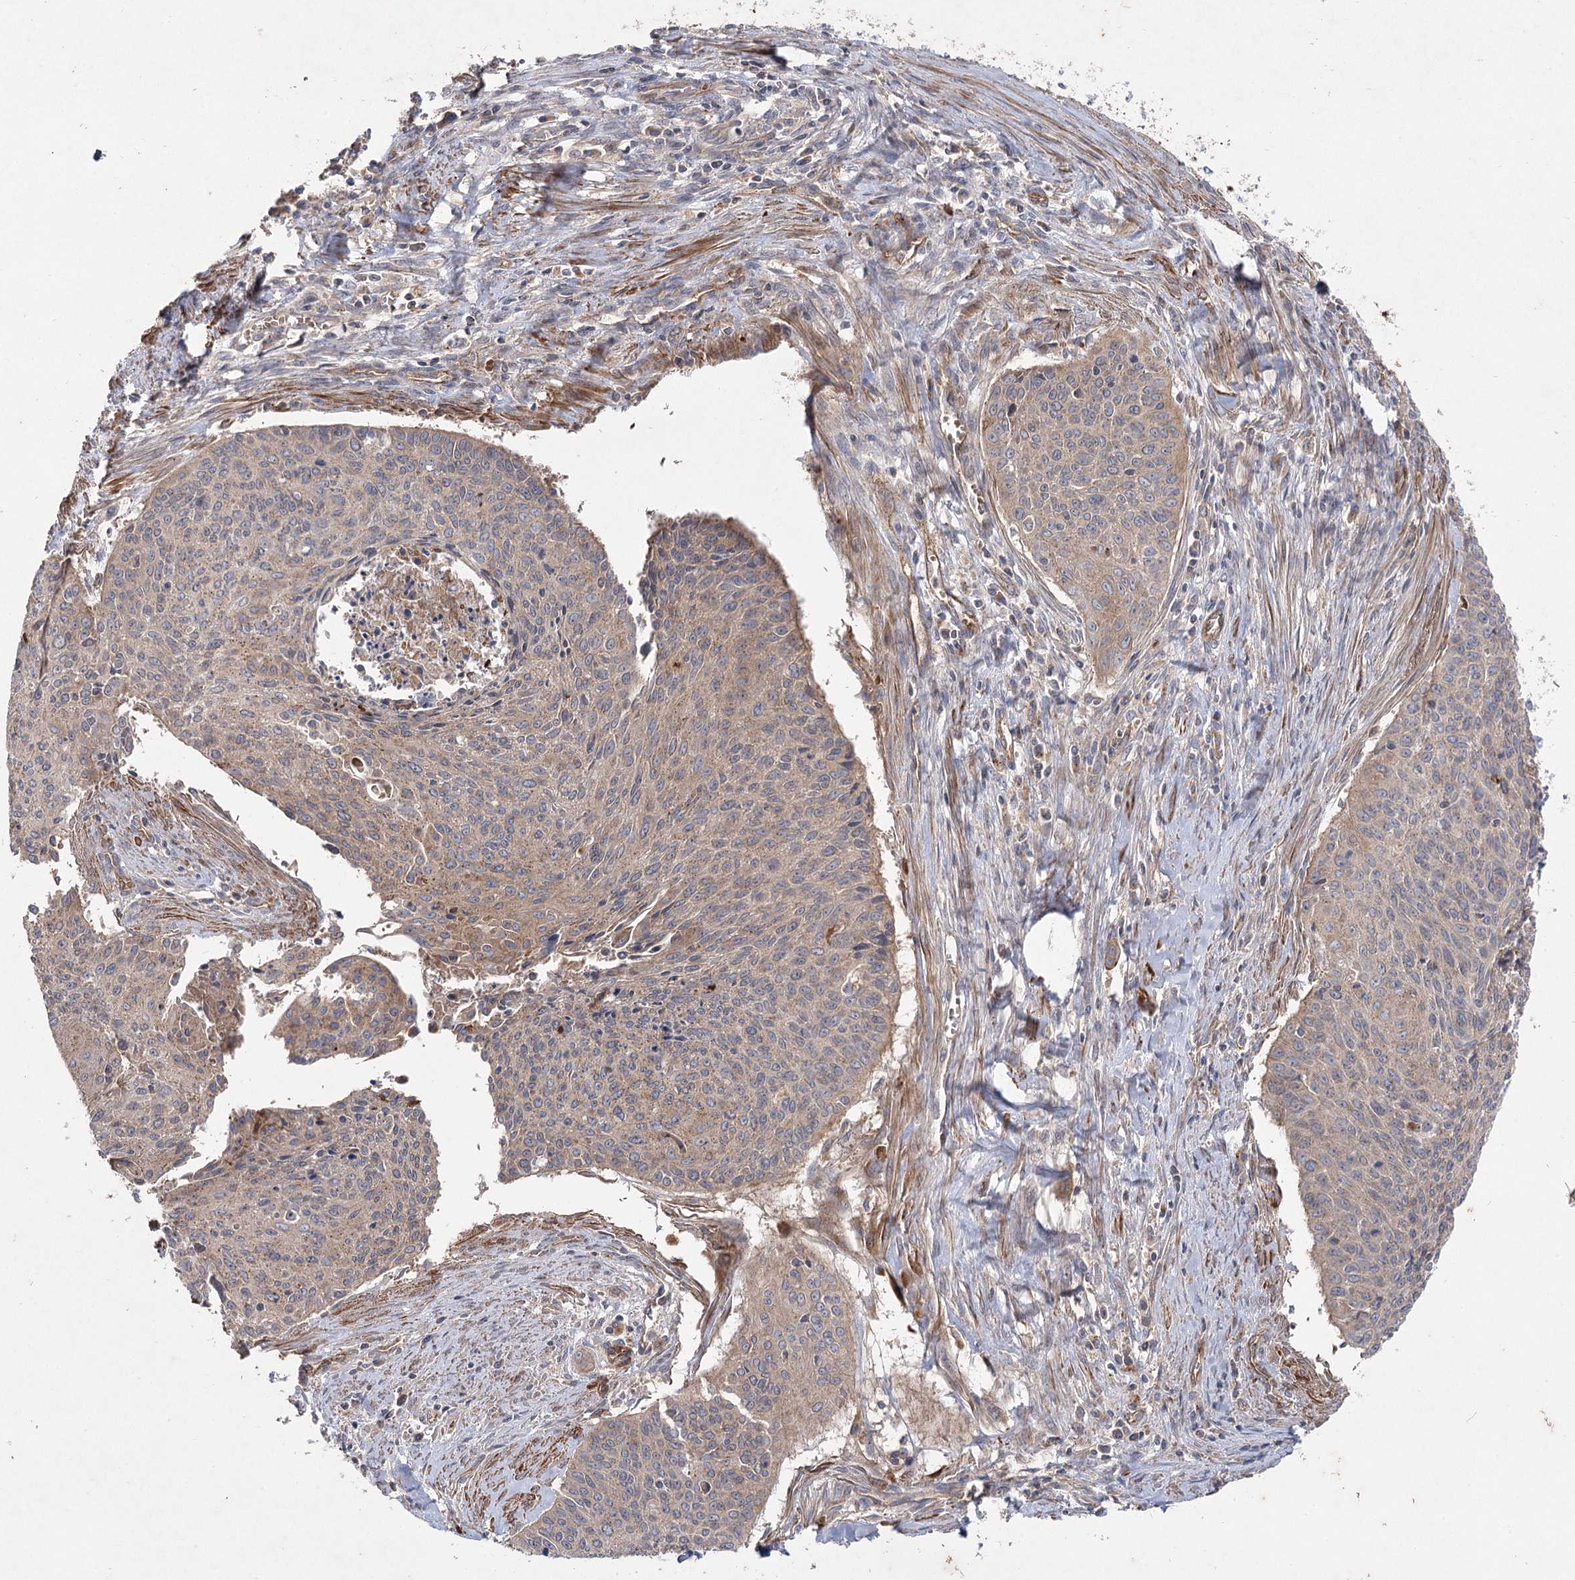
{"staining": {"intensity": "moderate", "quantity": ">75%", "location": "cytoplasmic/membranous"}, "tissue": "cervical cancer", "cell_type": "Tumor cells", "image_type": "cancer", "snomed": [{"axis": "morphology", "description": "Squamous cell carcinoma, NOS"}, {"axis": "topography", "description": "Cervix"}], "caption": "A histopathology image of squamous cell carcinoma (cervical) stained for a protein displays moderate cytoplasmic/membranous brown staining in tumor cells. (IHC, brightfield microscopy, high magnification).", "gene": "KIAA0825", "patient": {"sex": "female", "age": 55}}